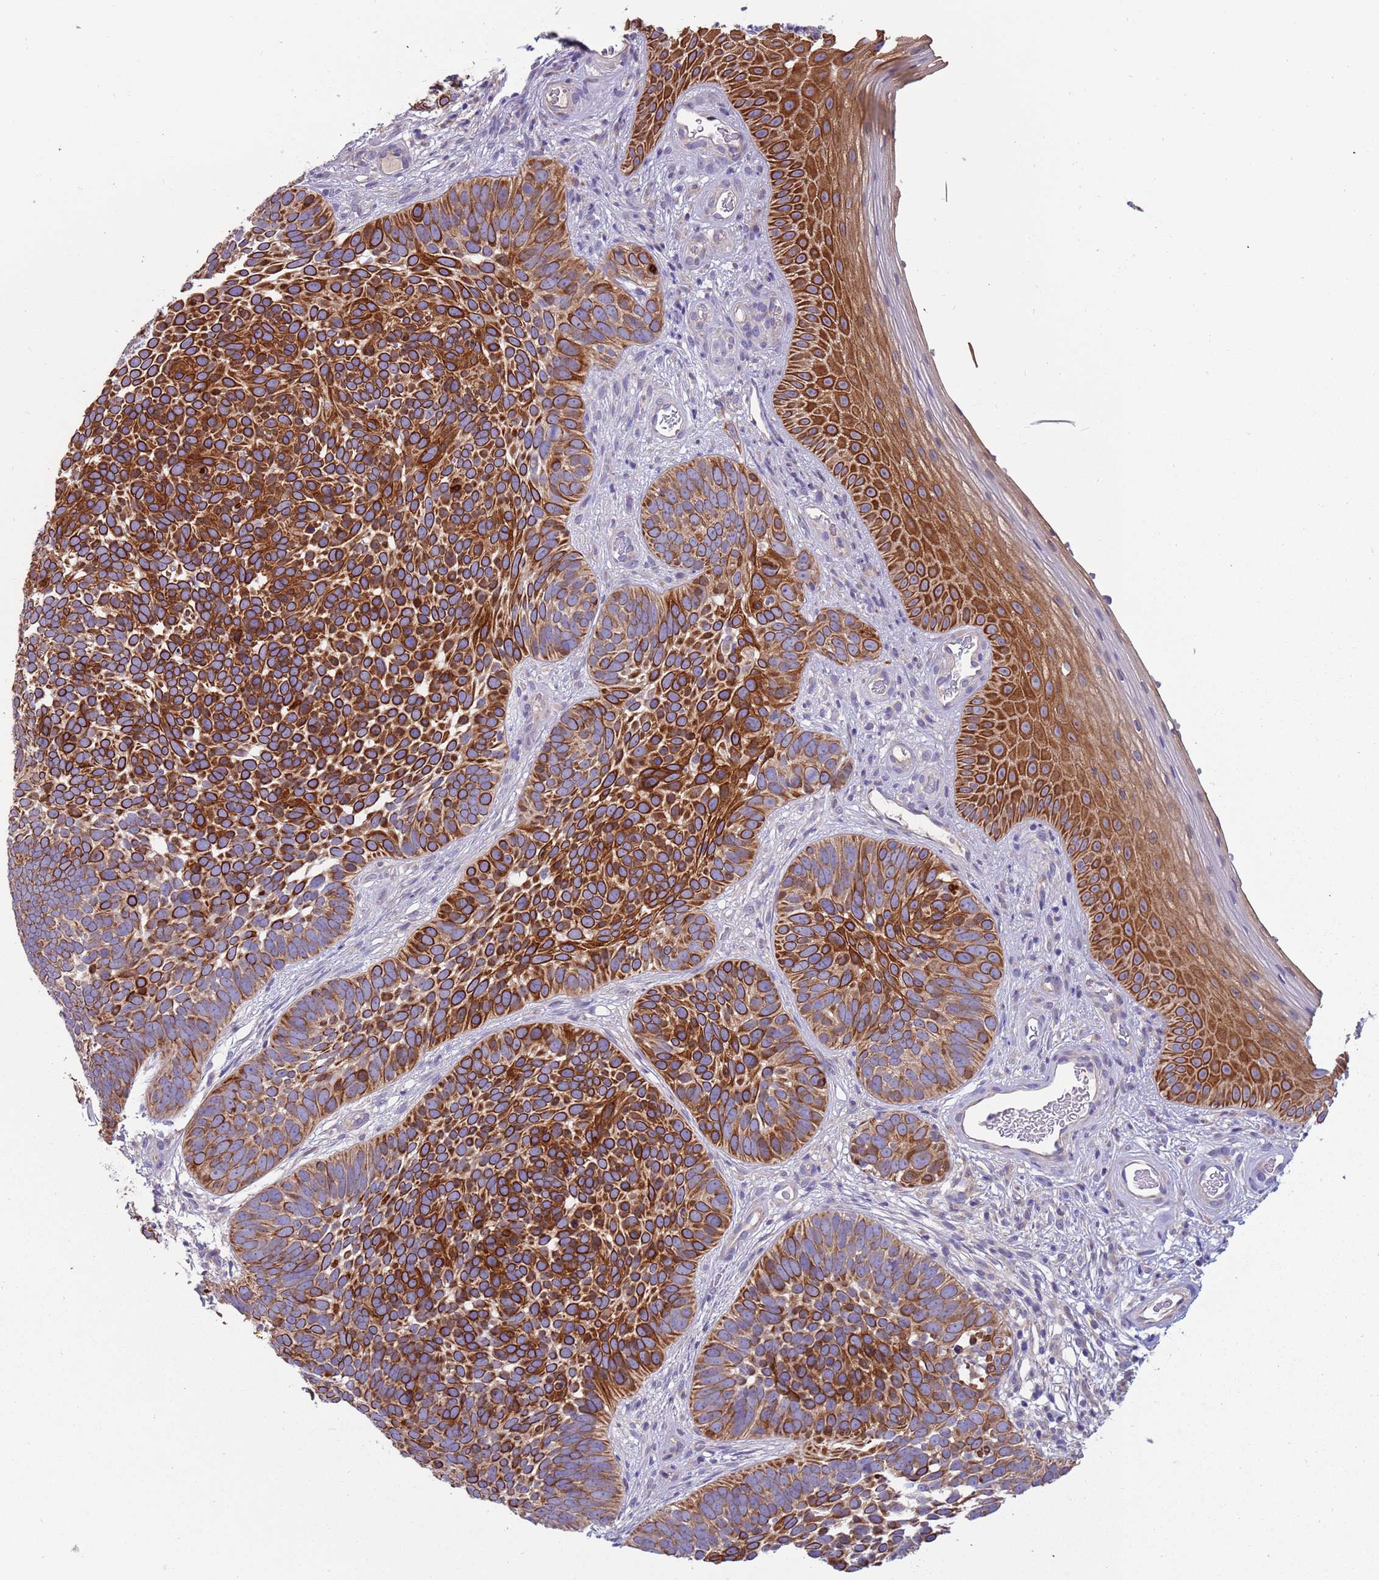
{"staining": {"intensity": "strong", "quantity": ">75%", "location": "cytoplasmic/membranous"}, "tissue": "skin cancer", "cell_type": "Tumor cells", "image_type": "cancer", "snomed": [{"axis": "morphology", "description": "Basal cell carcinoma"}, {"axis": "topography", "description": "Skin"}], "caption": "Basal cell carcinoma (skin) stained with a brown dye shows strong cytoplasmic/membranous positive staining in approximately >75% of tumor cells.", "gene": "UQCRQ", "patient": {"sex": "male", "age": 89}}